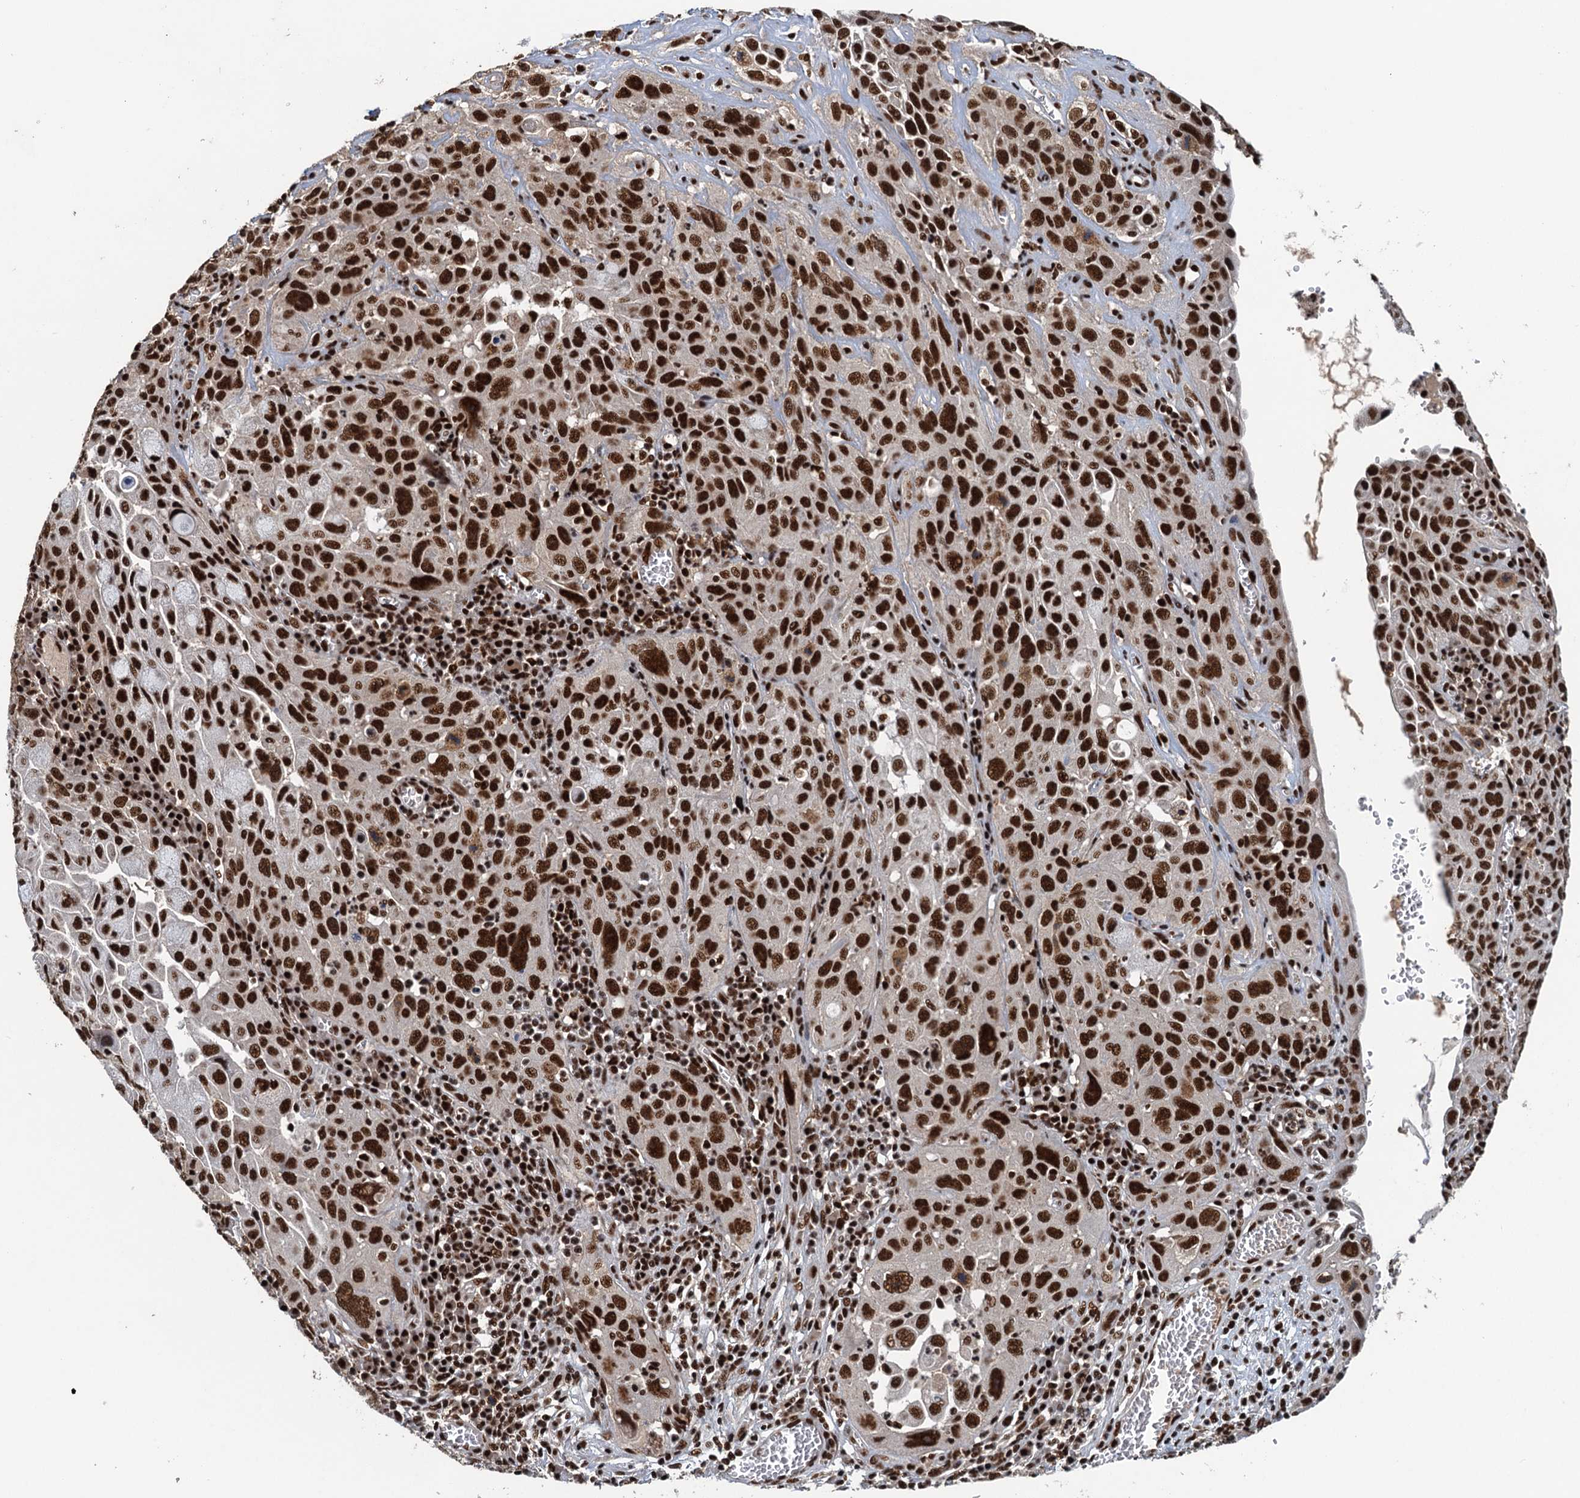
{"staining": {"intensity": "strong", "quantity": ">75%", "location": "nuclear"}, "tissue": "cervical cancer", "cell_type": "Tumor cells", "image_type": "cancer", "snomed": [{"axis": "morphology", "description": "Squamous cell carcinoma, NOS"}, {"axis": "topography", "description": "Cervix"}], "caption": "Human cervical cancer stained with a protein marker exhibits strong staining in tumor cells.", "gene": "ZC3H18", "patient": {"sex": "female", "age": 42}}